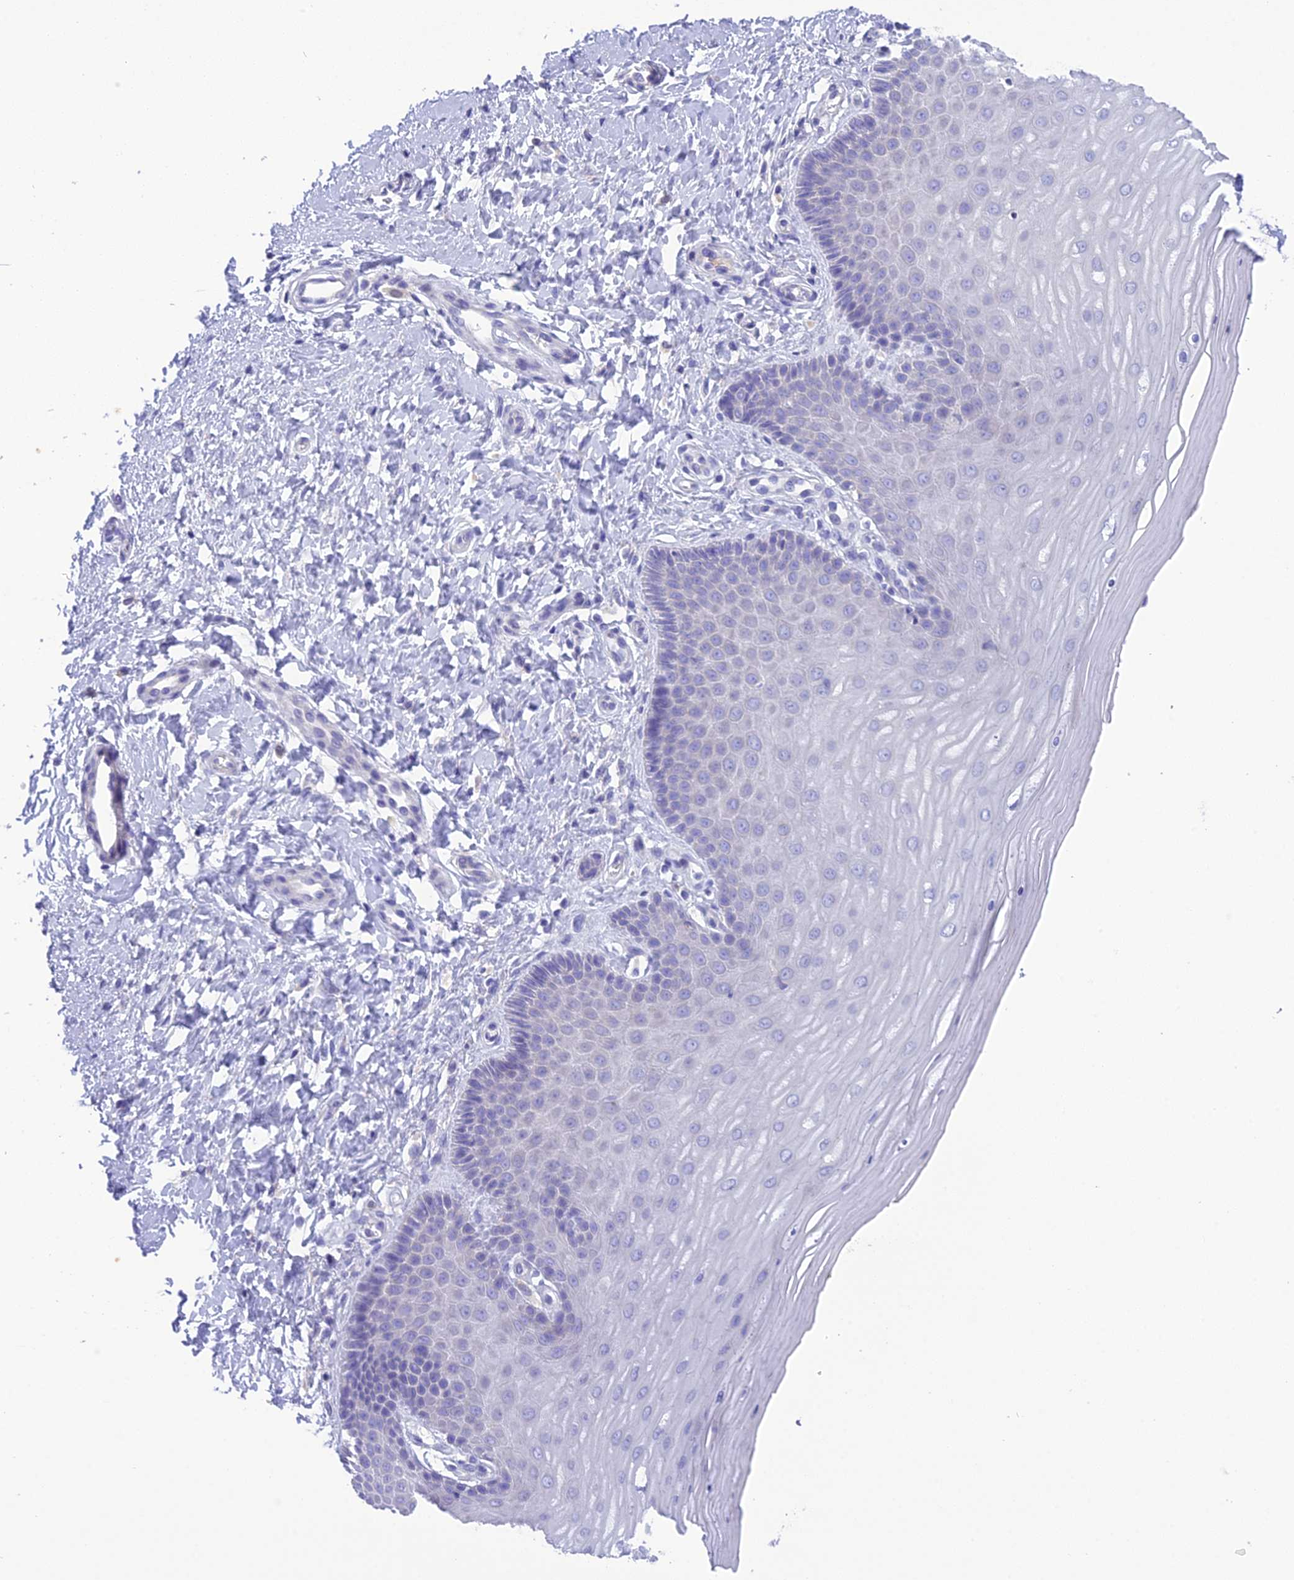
{"staining": {"intensity": "negative", "quantity": "none", "location": "none"}, "tissue": "cervix", "cell_type": "Glandular cells", "image_type": "normal", "snomed": [{"axis": "morphology", "description": "Normal tissue, NOS"}, {"axis": "topography", "description": "Cervix"}], "caption": "Immunohistochemistry photomicrograph of normal cervix stained for a protein (brown), which demonstrates no expression in glandular cells.", "gene": "KIAA0408", "patient": {"sex": "female", "age": 55}}